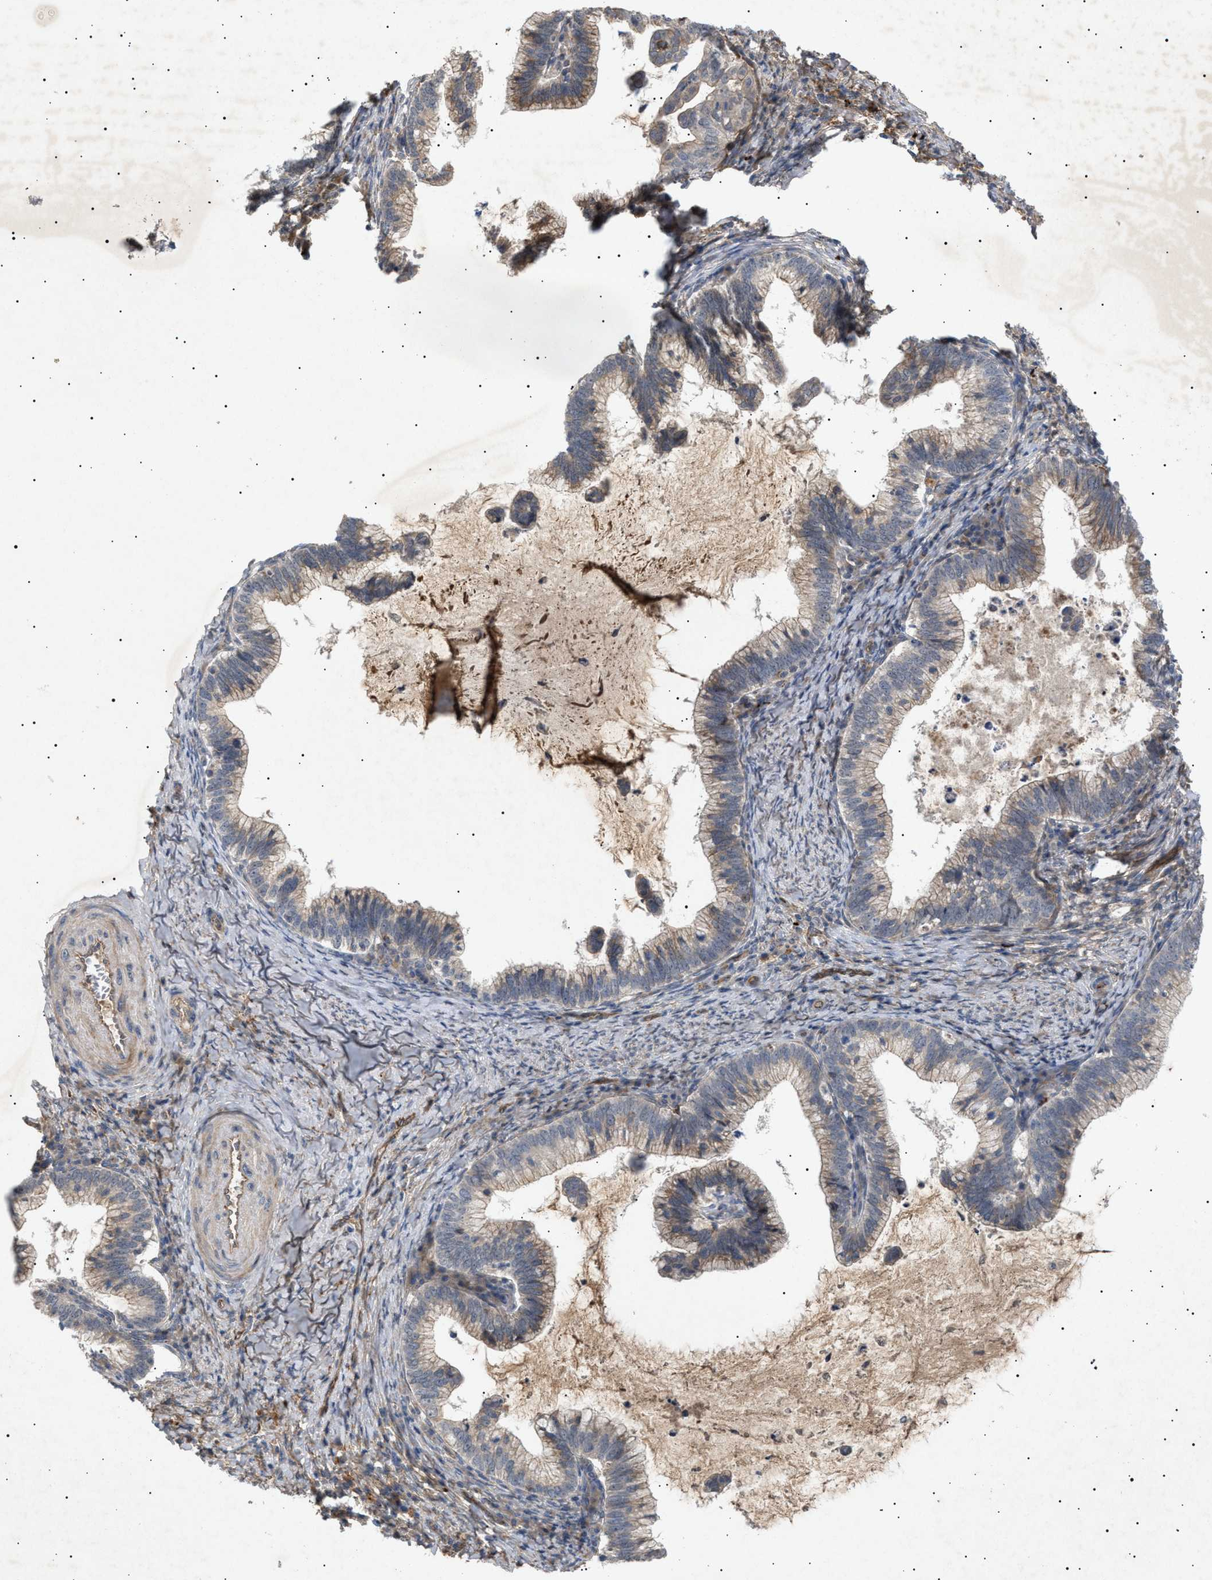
{"staining": {"intensity": "weak", "quantity": "25%-75%", "location": "cytoplasmic/membranous"}, "tissue": "cervical cancer", "cell_type": "Tumor cells", "image_type": "cancer", "snomed": [{"axis": "morphology", "description": "Adenocarcinoma, NOS"}, {"axis": "topography", "description": "Cervix"}], "caption": "Weak cytoplasmic/membranous positivity is seen in about 25%-75% of tumor cells in cervical cancer (adenocarcinoma).", "gene": "SIRT5", "patient": {"sex": "female", "age": 36}}